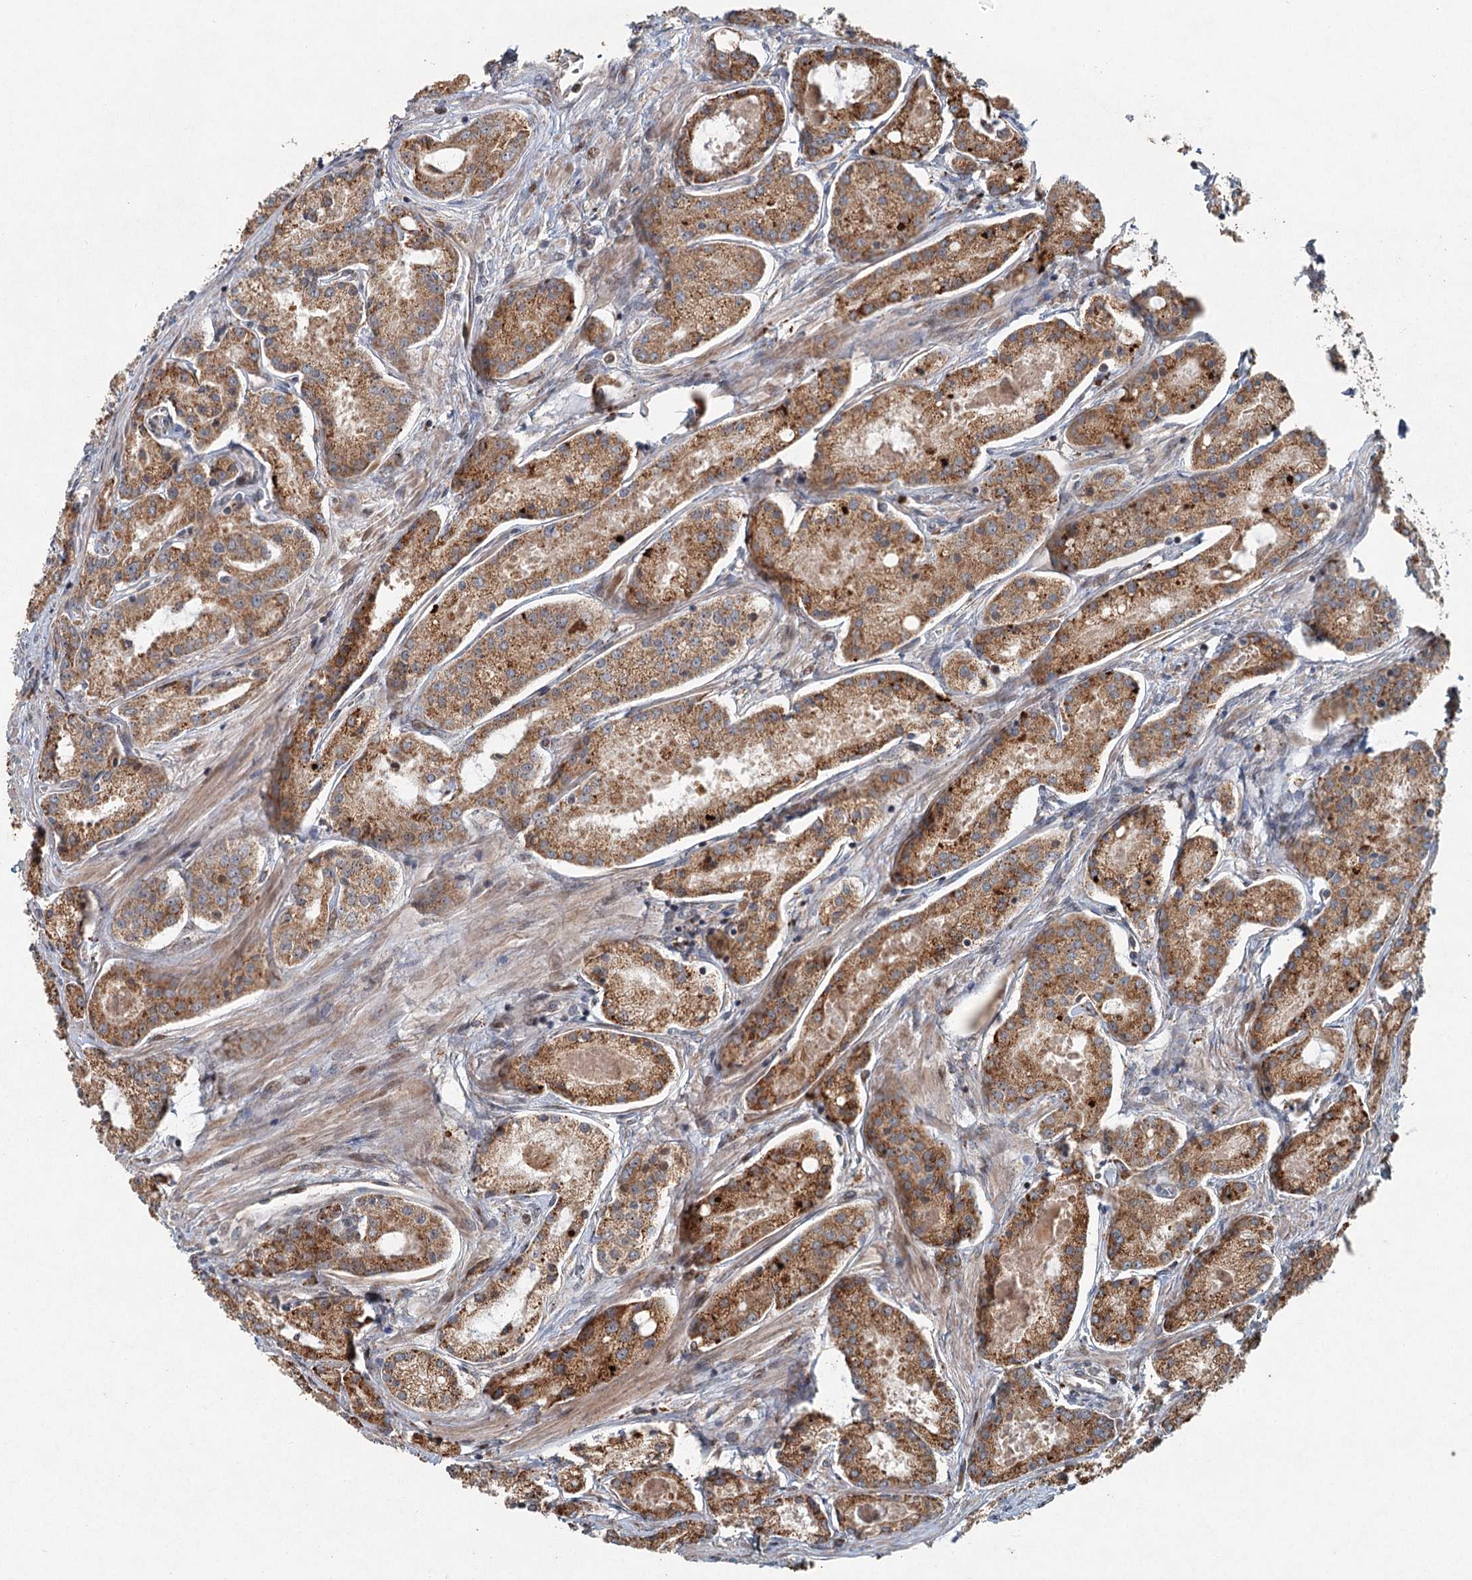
{"staining": {"intensity": "moderate", "quantity": ">75%", "location": "cytoplasmic/membranous"}, "tissue": "prostate cancer", "cell_type": "Tumor cells", "image_type": "cancer", "snomed": [{"axis": "morphology", "description": "Adenocarcinoma, Low grade"}, {"axis": "topography", "description": "Prostate"}], "caption": "Immunohistochemical staining of human prostate cancer demonstrates medium levels of moderate cytoplasmic/membranous protein positivity in approximately >75% of tumor cells. The staining is performed using DAB brown chromogen to label protein expression. The nuclei are counter-stained blue using hematoxylin.", "gene": "SRPX2", "patient": {"sex": "male", "age": 68}}